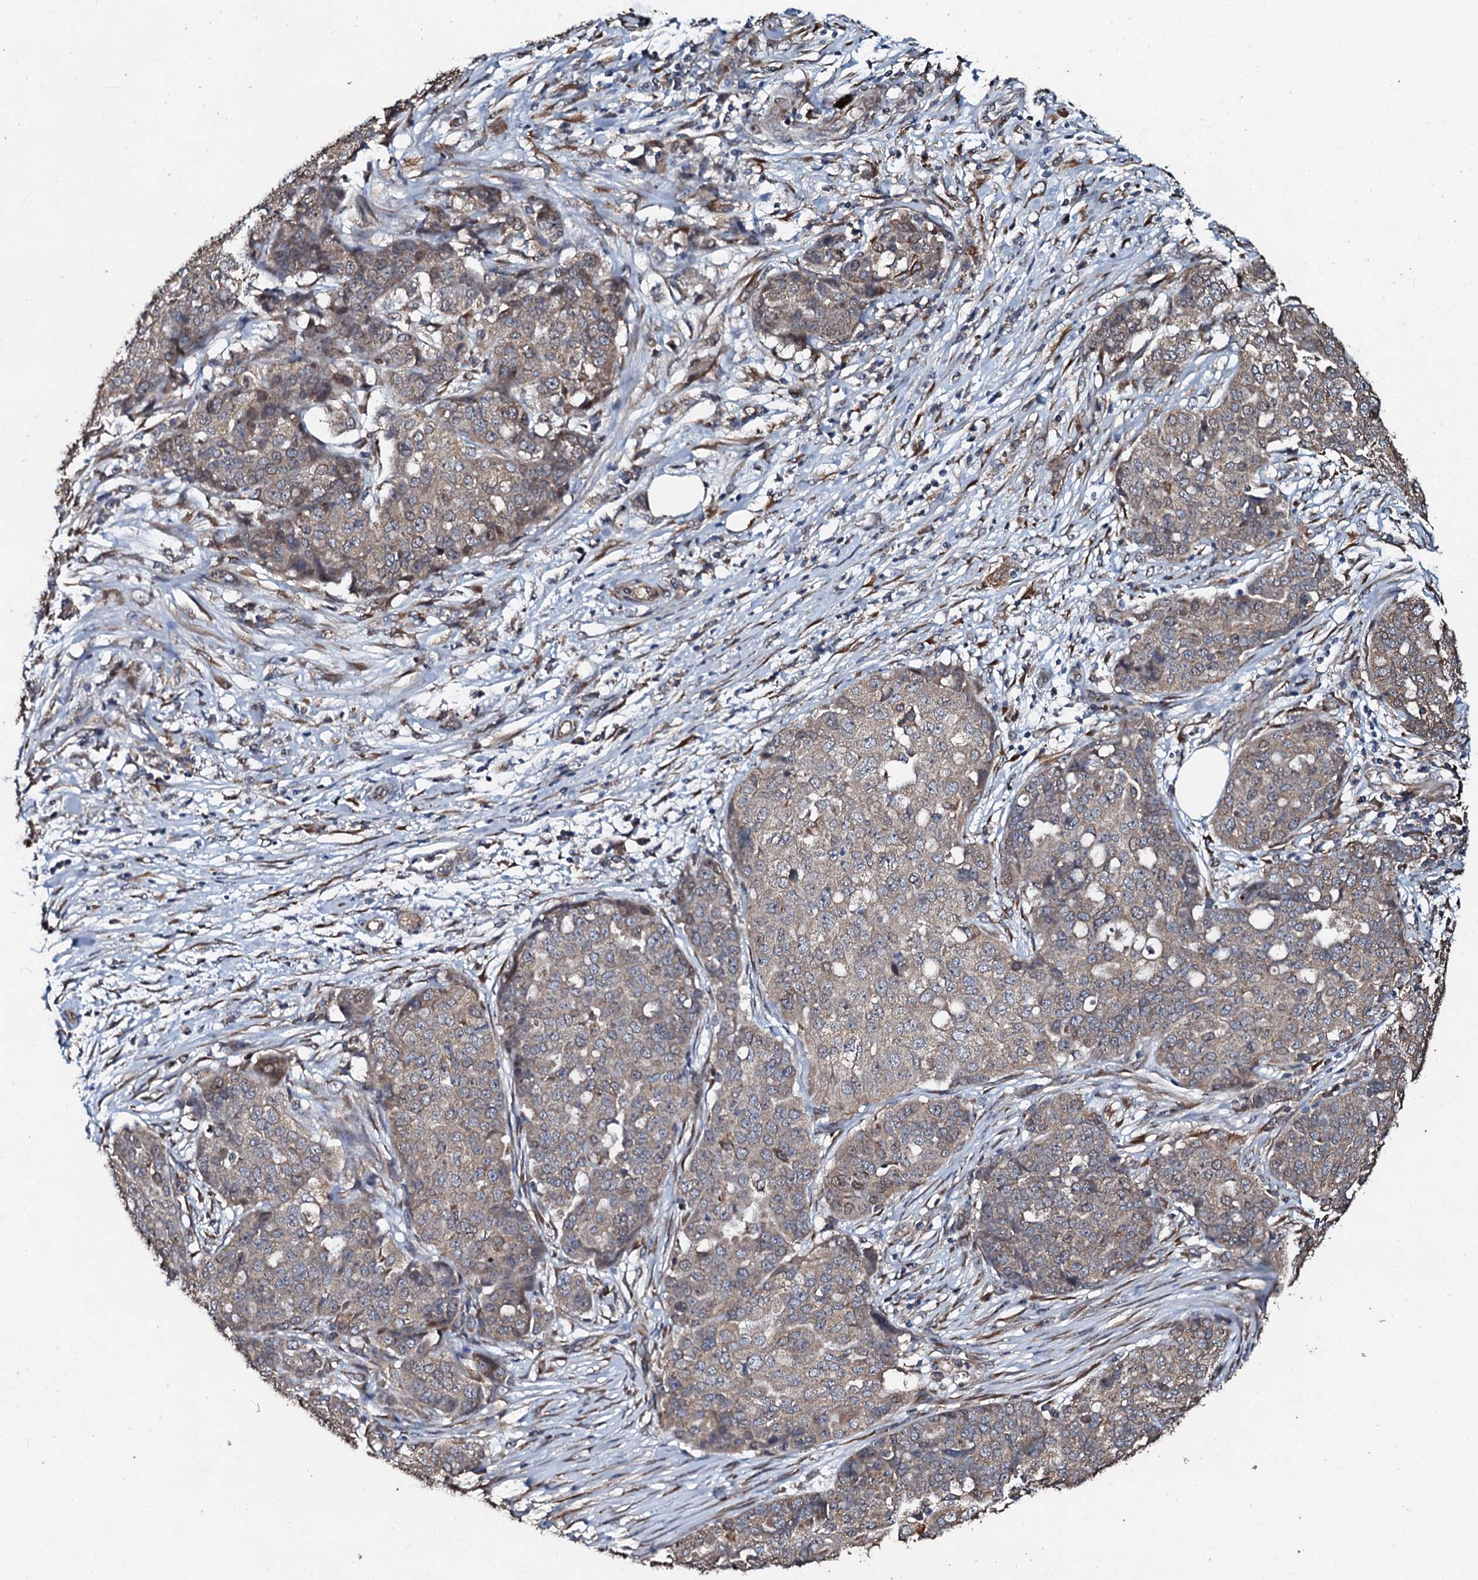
{"staining": {"intensity": "strong", "quantity": "<25%", "location": "cytoplasmic/membranous"}, "tissue": "ovarian cancer", "cell_type": "Tumor cells", "image_type": "cancer", "snomed": [{"axis": "morphology", "description": "Cystadenocarcinoma, serous, NOS"}, {"axis": "topography", "description": "Soft tissue"}, {"axis": "topography", "description": "Ovary"}], "caption": "Immunohistochemistry (IHC) of serous cystadenocarcinoma (ovarian) displays medium levels of strong cytoplasmic/membranous expression in approximately <25% of tumor cells.", "gene": "ADAMTS10", "patient": {"sex": "female", "age": 57}}